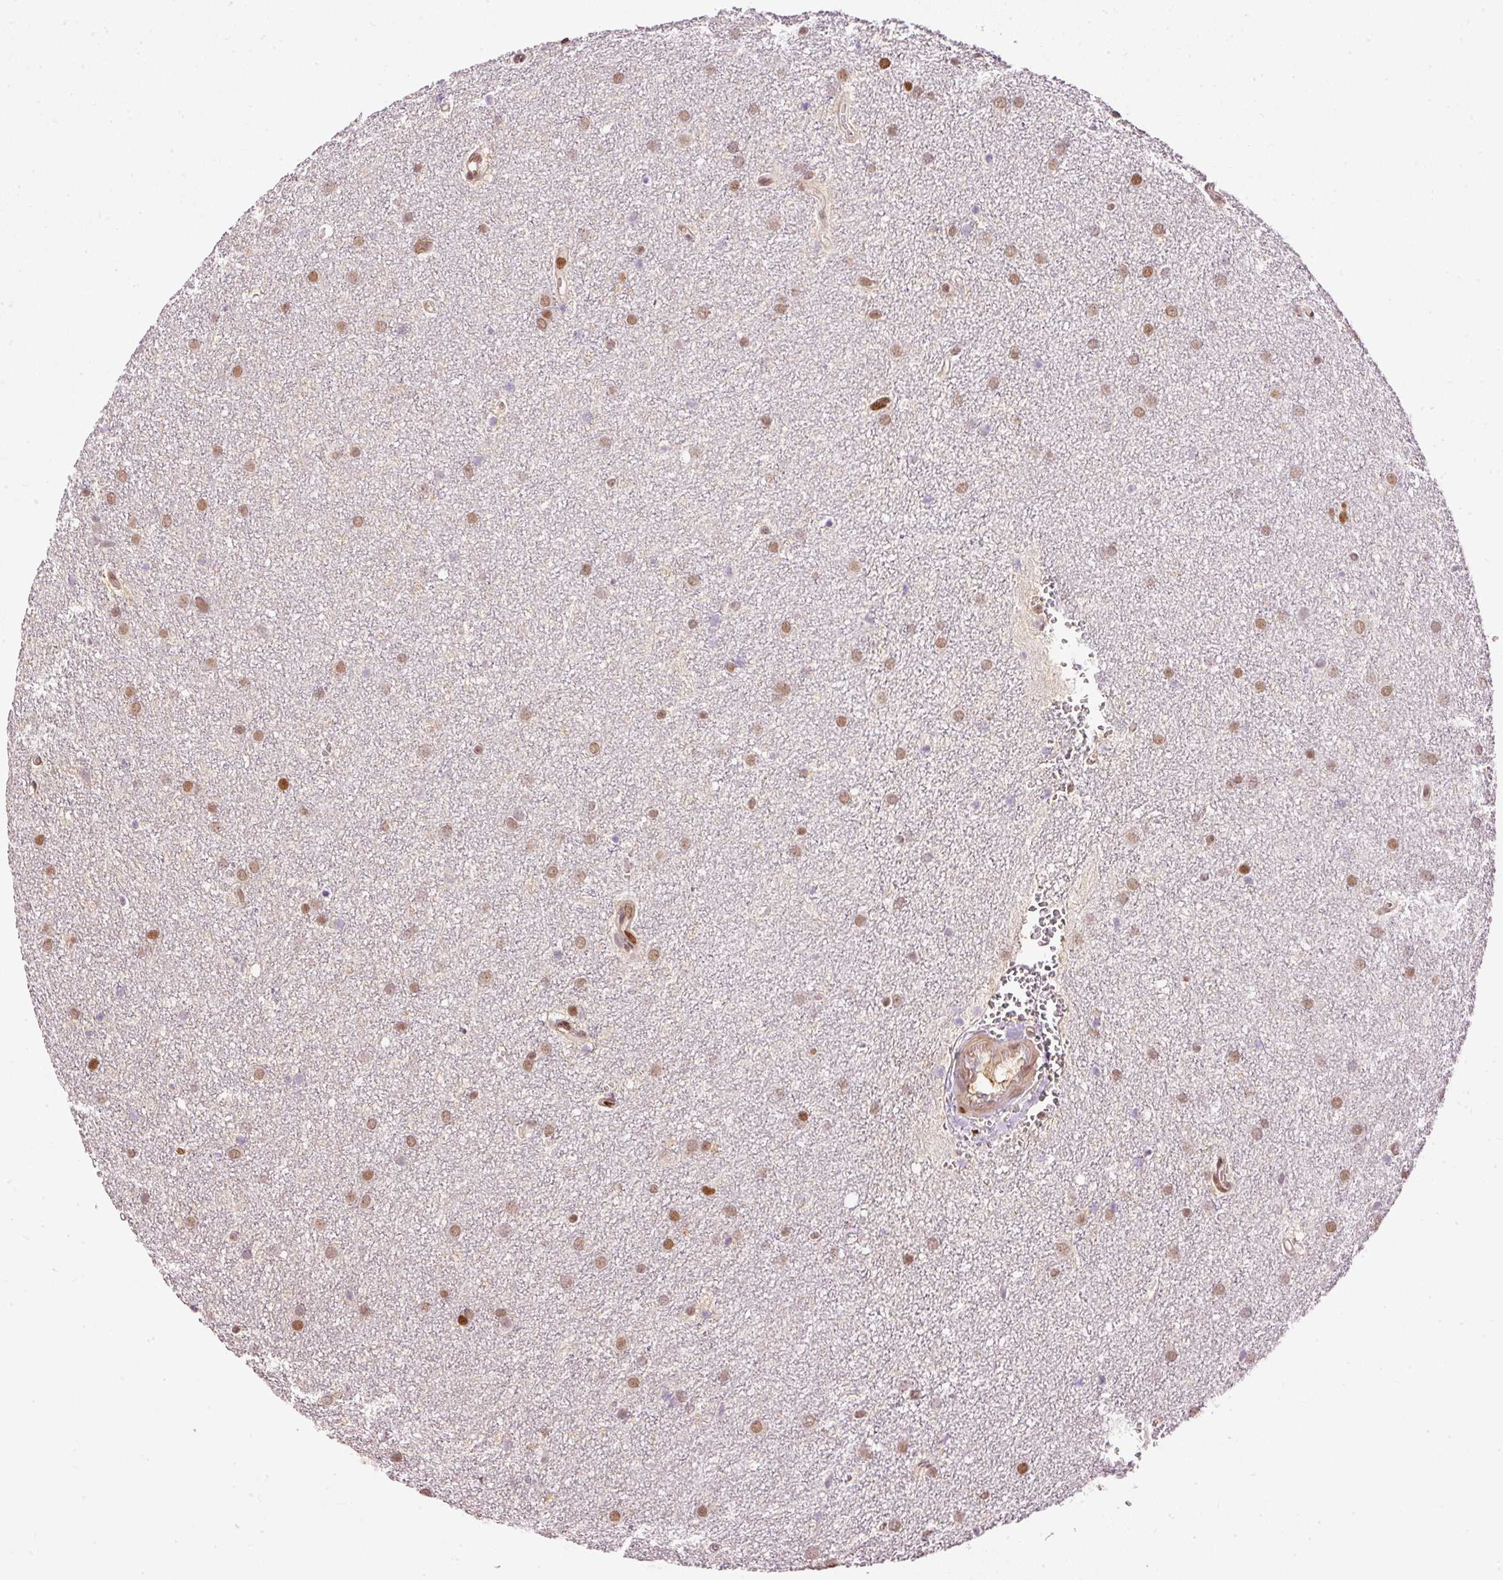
{"staining": {"intensity": "moderate", "quantity": "25%-75%", "location": "nuclear"}, "tissue": "glioma", "cell_type": "Tumor cells", "image_type": "cancer", "snomed": [{"axis": "morphology", "description": "Glioma, malignant, Low grade"}, {"axis": "topography", "description": "Cerebellum"}], "caption": "A high-resolution photomicrograph shows immunohistochemistry staining of malignant glioma (low-grade), which demonstrates moderate nuclear staining in approximately 25%-75% of tumor cells.", "gene": "ZNF778", "patient": {"sex": "female", "age": 5}}